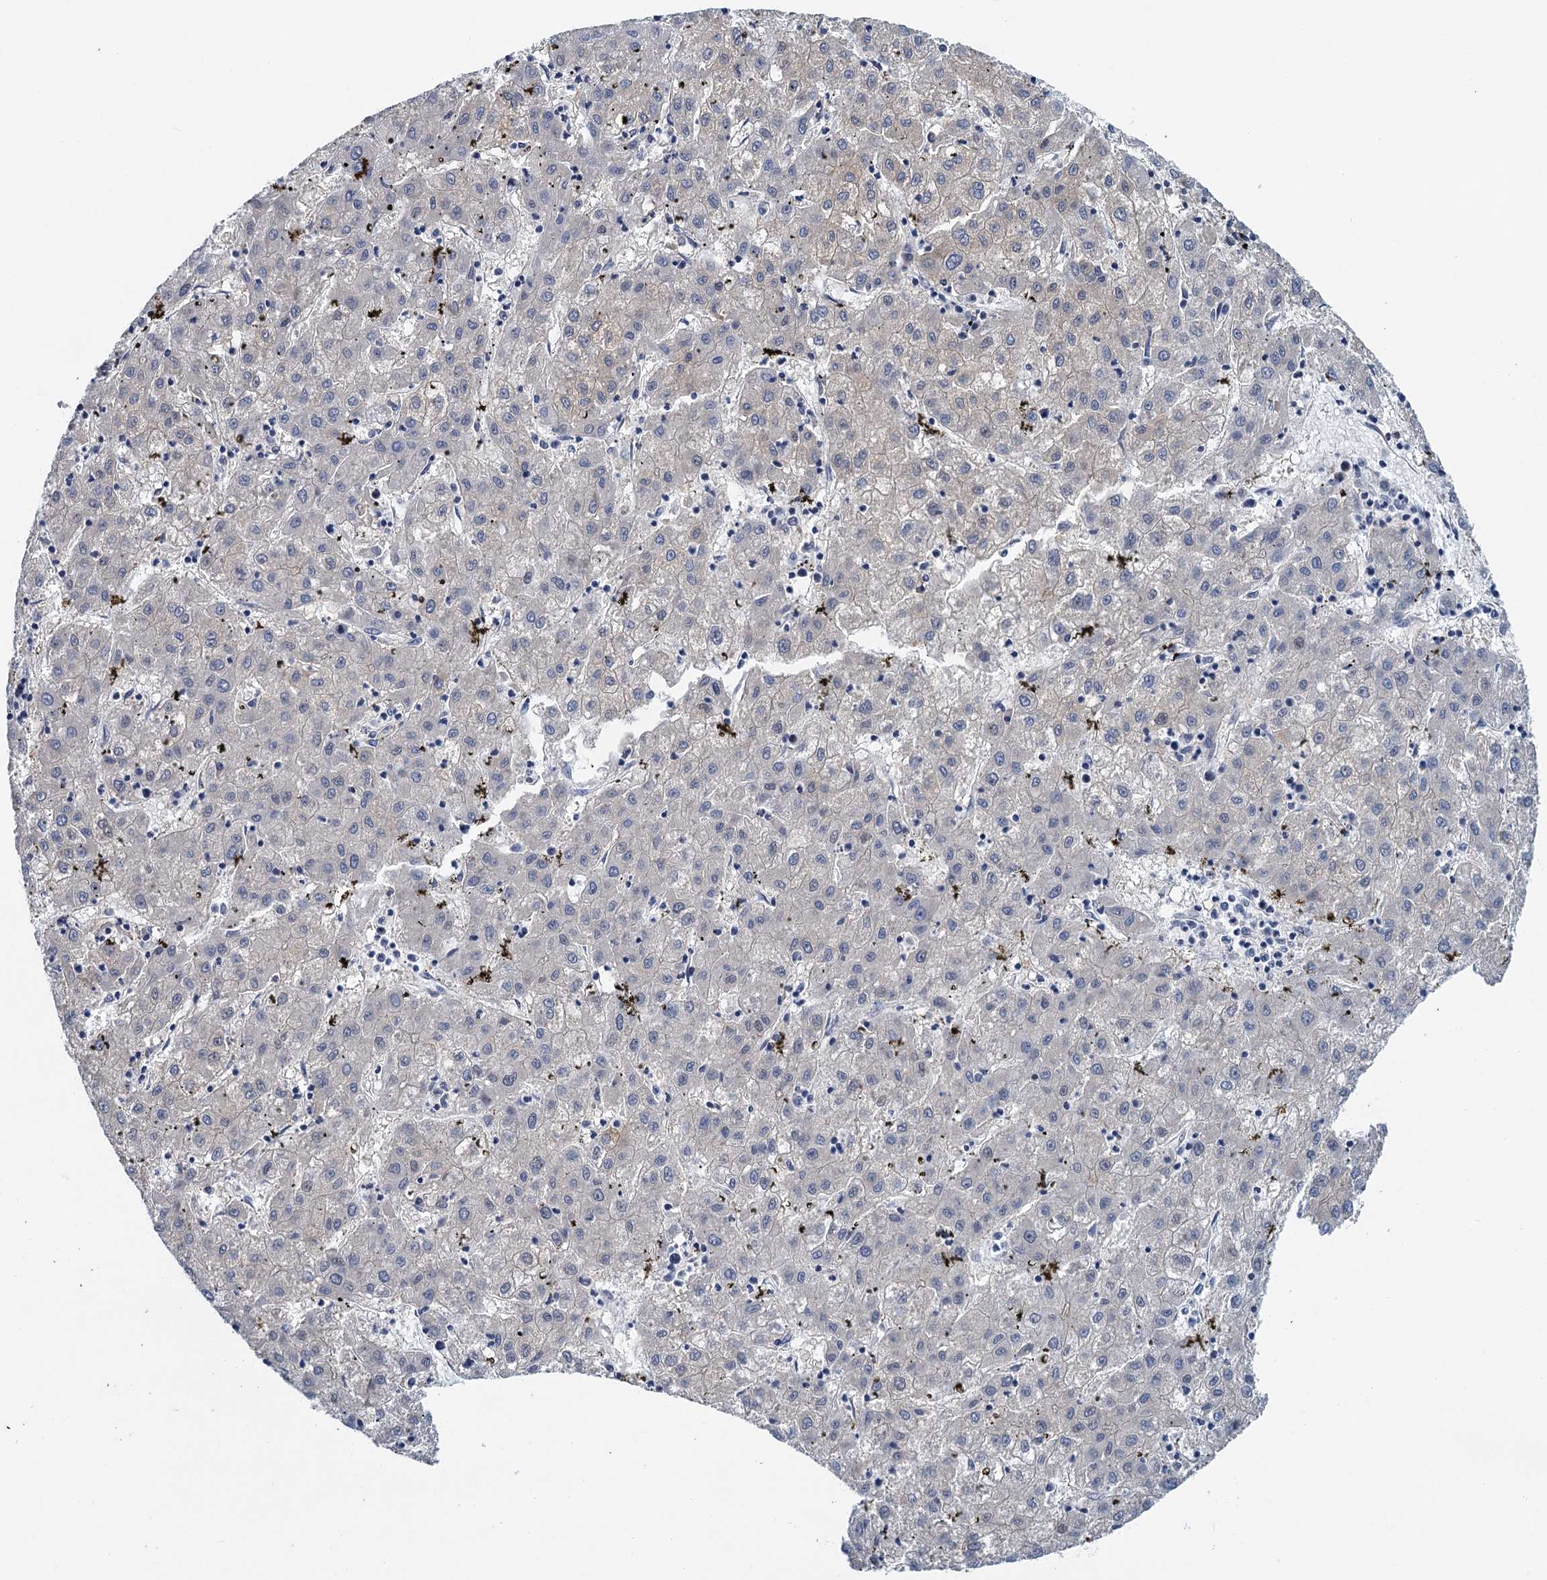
{"staining": {"intensity": "negative", "quantity": "none", "location": "none"}, "tissue": "liver cancer", "cell_type": "Tumor cells", "image_type": "cancer", "snomed": [{"axis": "morphology", "description": "Carcinoma, Hepatocellular, NOS"}, {"axis": "topography", "description": "Liver"}], "caption": "A photomicrograph of liver cancer (hepatocellular carcinoma) stained for a protein exhibits no brown staining in tumor cells.", "gene": "MRFAP1", "patient": {"sex": "male", "age": 72}}